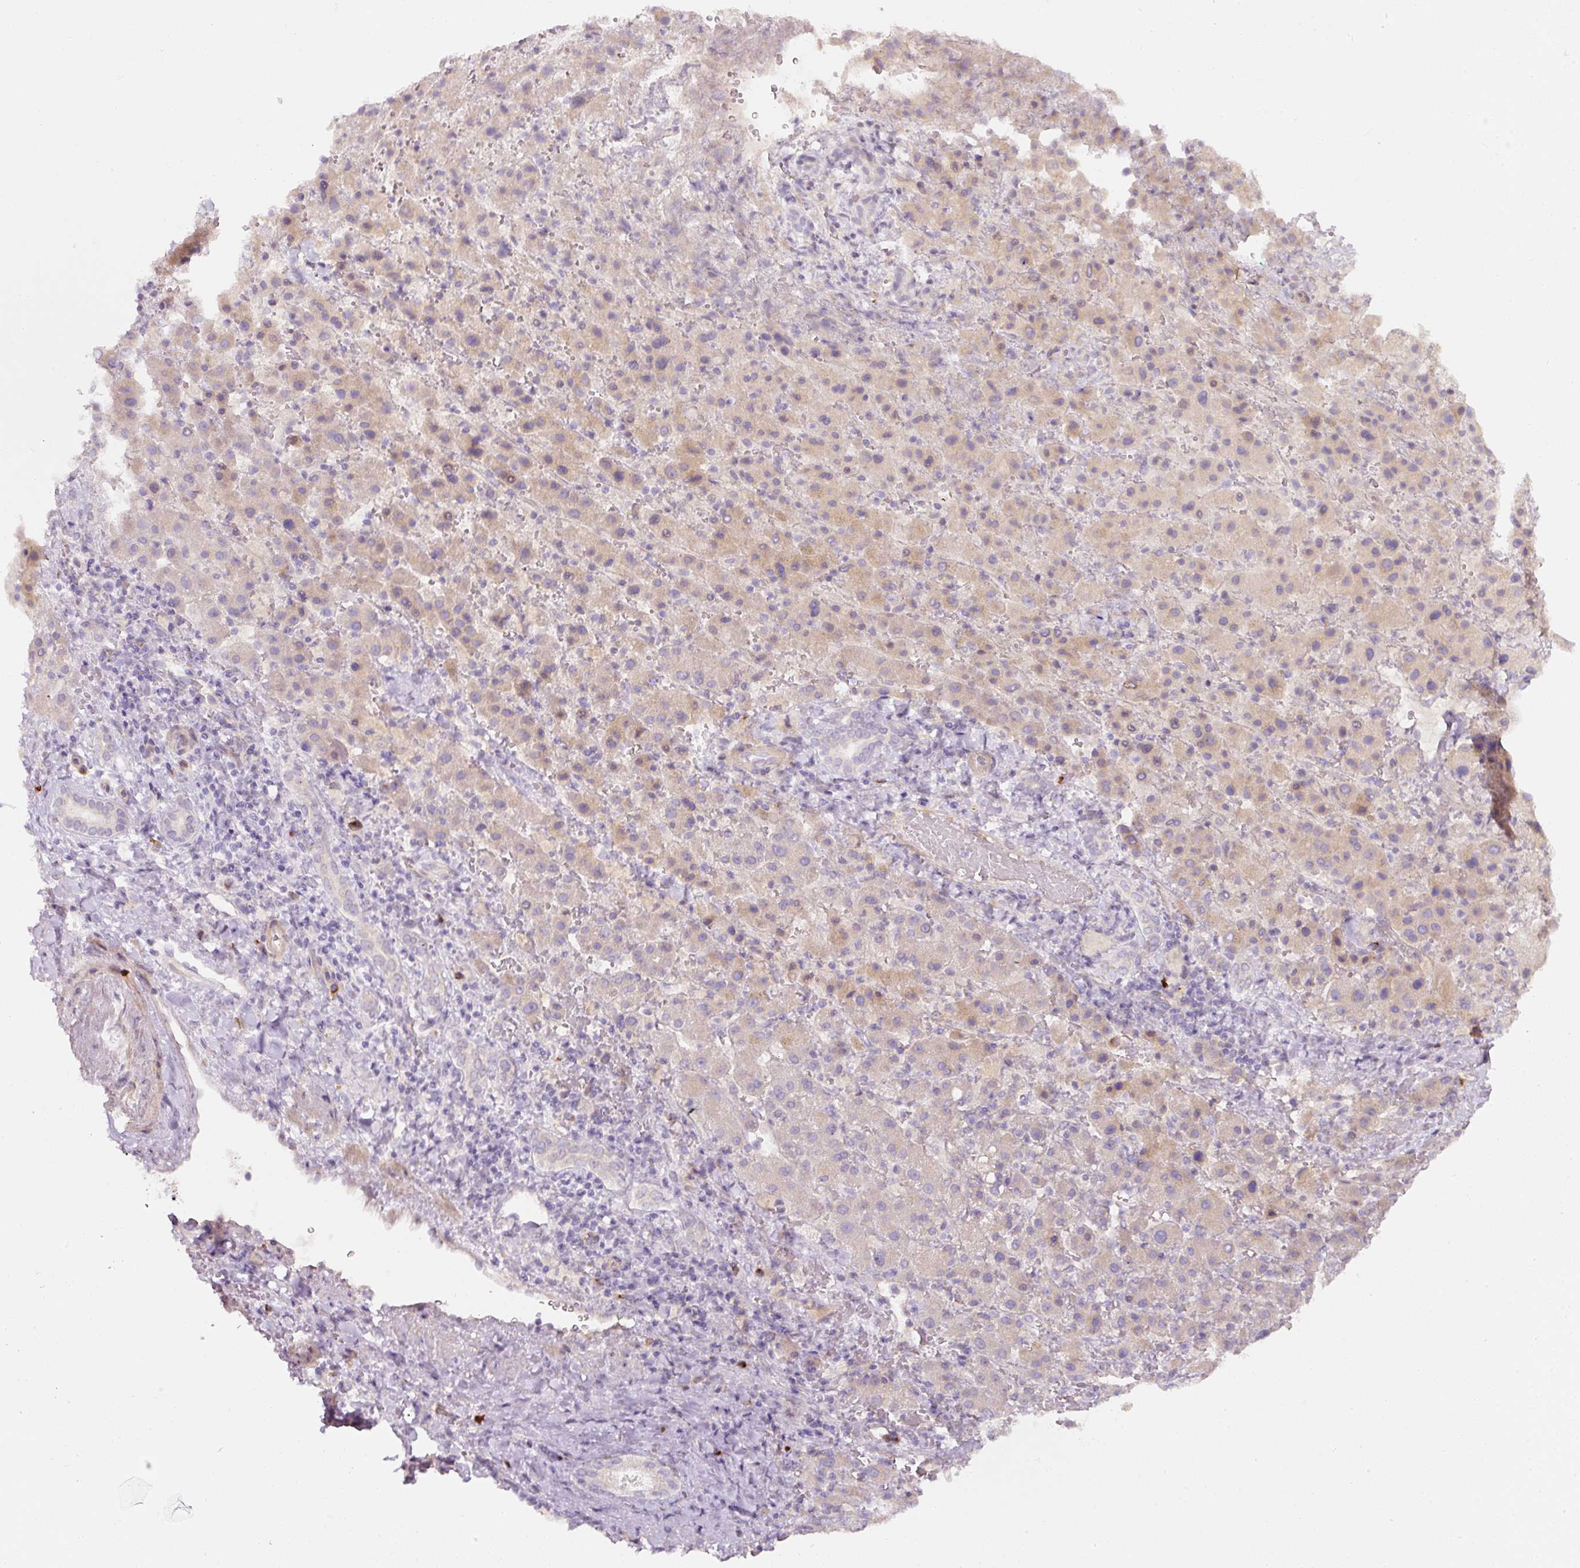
{"staining": {"intensity": "weak", "quantity": "<25%", "location": "cytoplasmic/membranous"}, "tissue": "liver cancer", "cell_type": "Tumor cells", "image_type": "cancer", "snomed": [{"axis": "morphology", "description": "Carcinoma, Hepatocellular, NOS"}, {"axis": "topography", "description": "Liver"}], "caption": "A histopathology image of human hepatocellular carcinoma (liver) is negative for staining in tumor cells.", "gene": "NBPF11", "patient": {"sex": "female", "age": 58}}